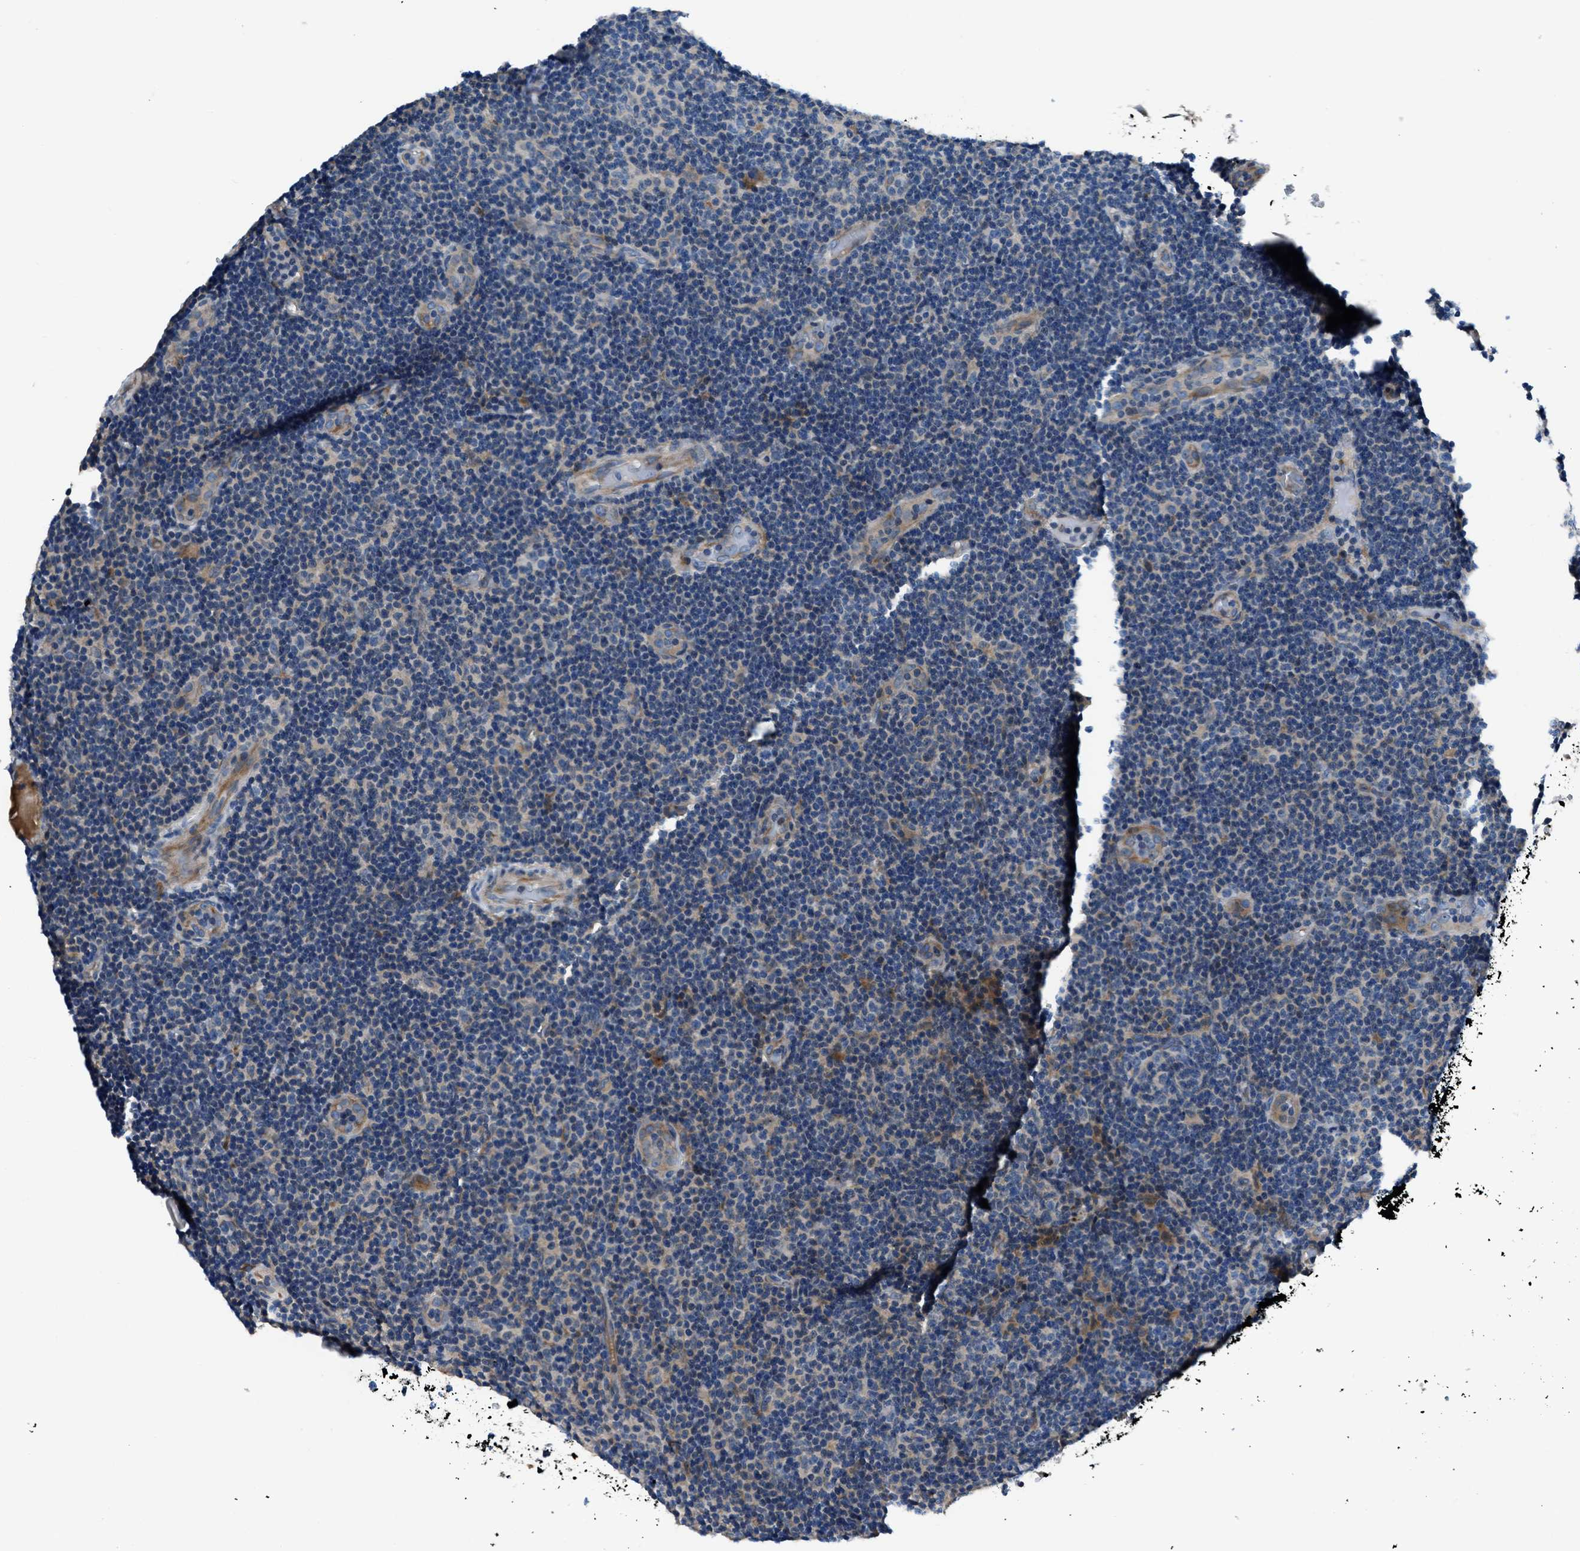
{"staining": {"intensity": "negative", "quantity": "none", "location": "none"}, "tissue": "lymphoma", "cell_type": "Tumor cells", "image_type": "cancer", "snomed": [{"axis": "morphology", "description": "Malignant lymphoma, non-Hodgkin's type, Low grade"}, {"axis": "topography", "description": "Lymph node"}], "caption": "Immunohistochemistry photomicrograph of human malignant lymphoma, non-Hodgkin's type (low-grade) stained for a protein (brown), which exhibits no positivity in tumor cells. (DAB (3,3'-diaminobenzidine) IHC visualized using brightfield microscopy, high magnification).", "gene": "SLC38A6", "patient": {"sex": "male", "age": 83}}